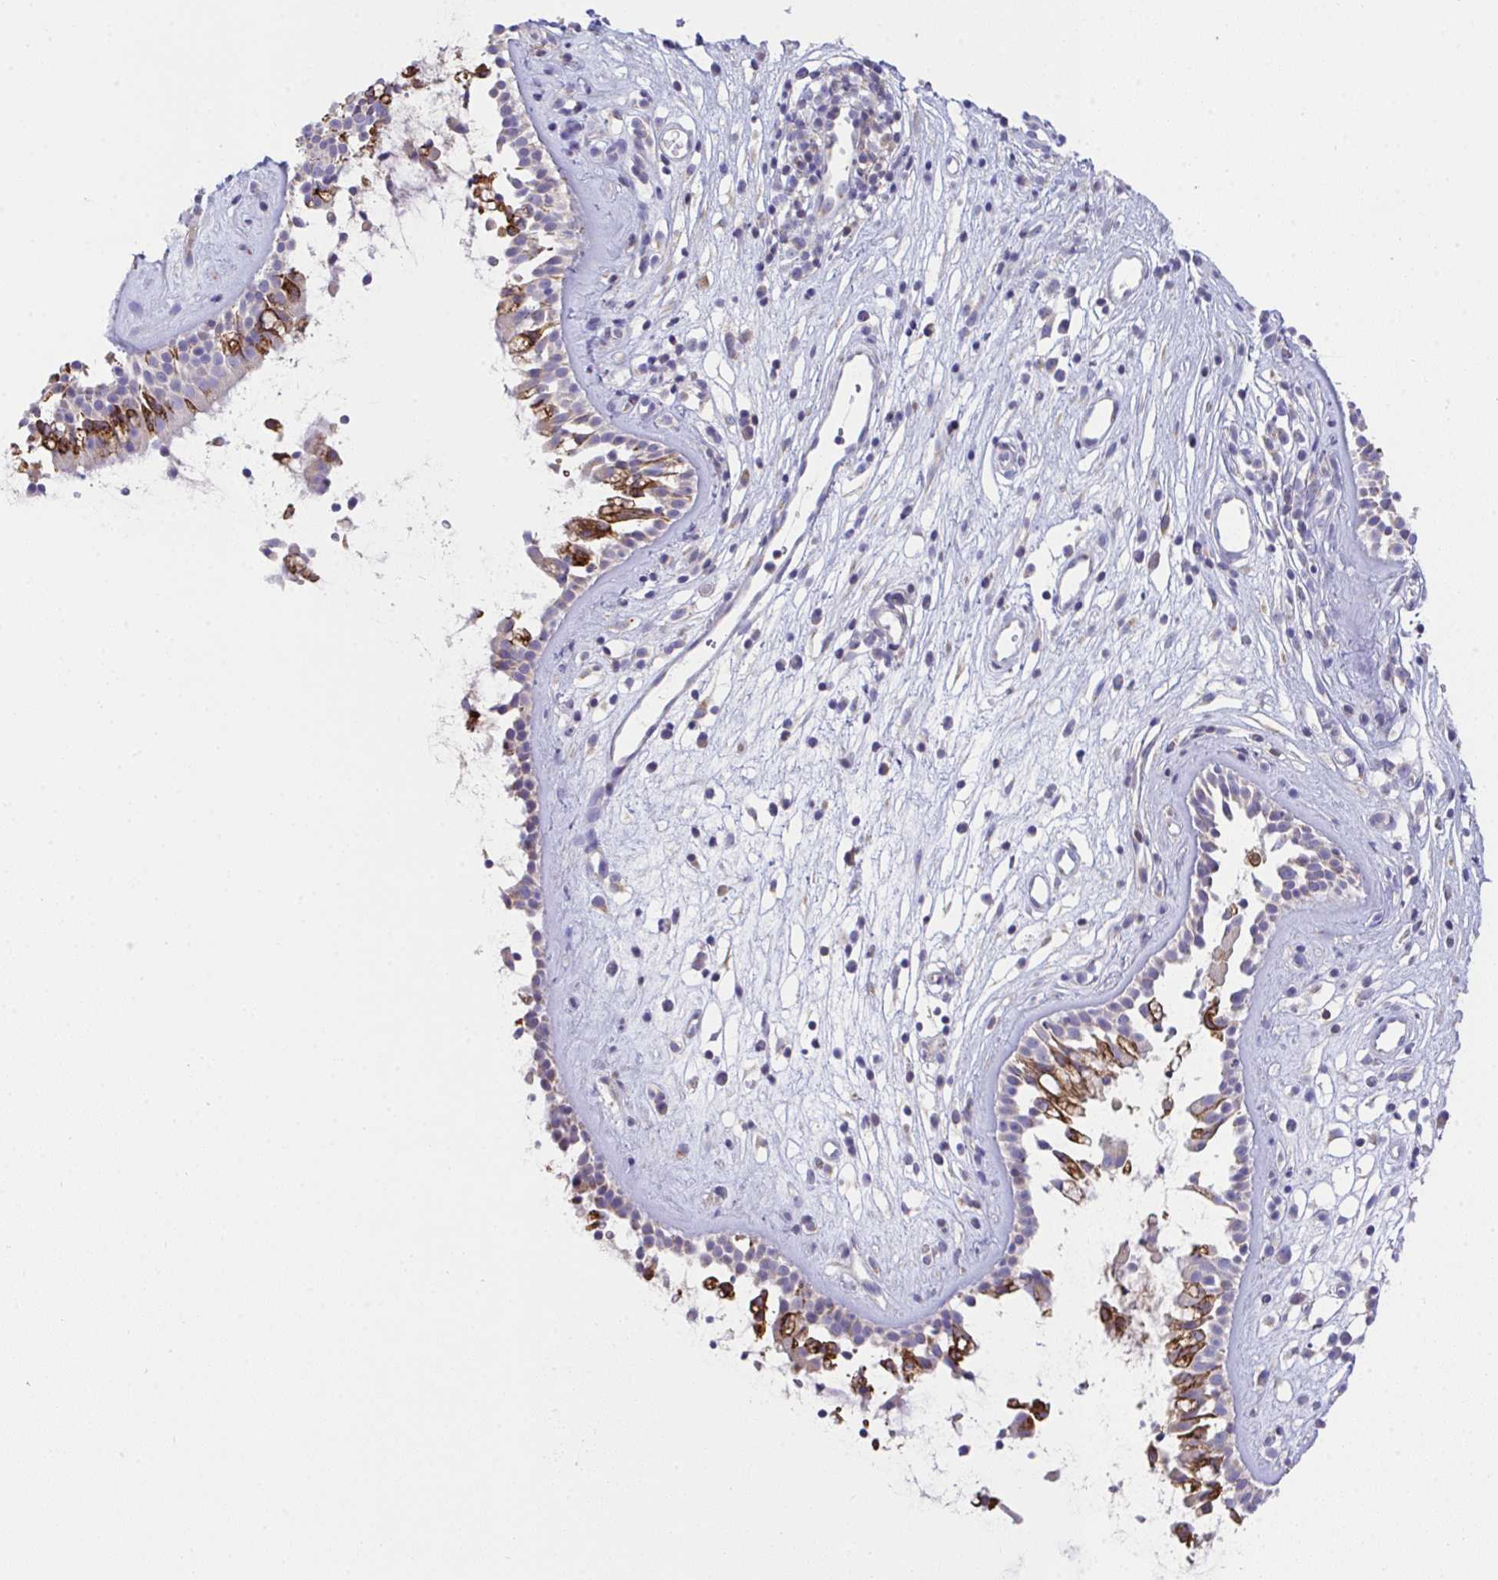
{"staining": {"intensity": "strong", "quantity": "25%-75%", "location": "cytoplasmic/membranous"}, "tissue": "nasopharynx", "cell_type": "Respiratory epithelial cells", "image_type": "normal", "snomed": [{"axis": "morphology", "description": "Normal tissue, NOS"}, {"axis": "topography", "description": "Nasopharynx"}], "caption": "Immunohistochemistry (DAB (3,3'-diaminobenzidine)) staining of unremarkable human nasopharynx exhibits strong cytoplasmic/membranous protein expression in approximately 25%-75% of respiratory epithelial cells.", "gene": "MIA3", "patient": {"sex": "male", "age": 32}}